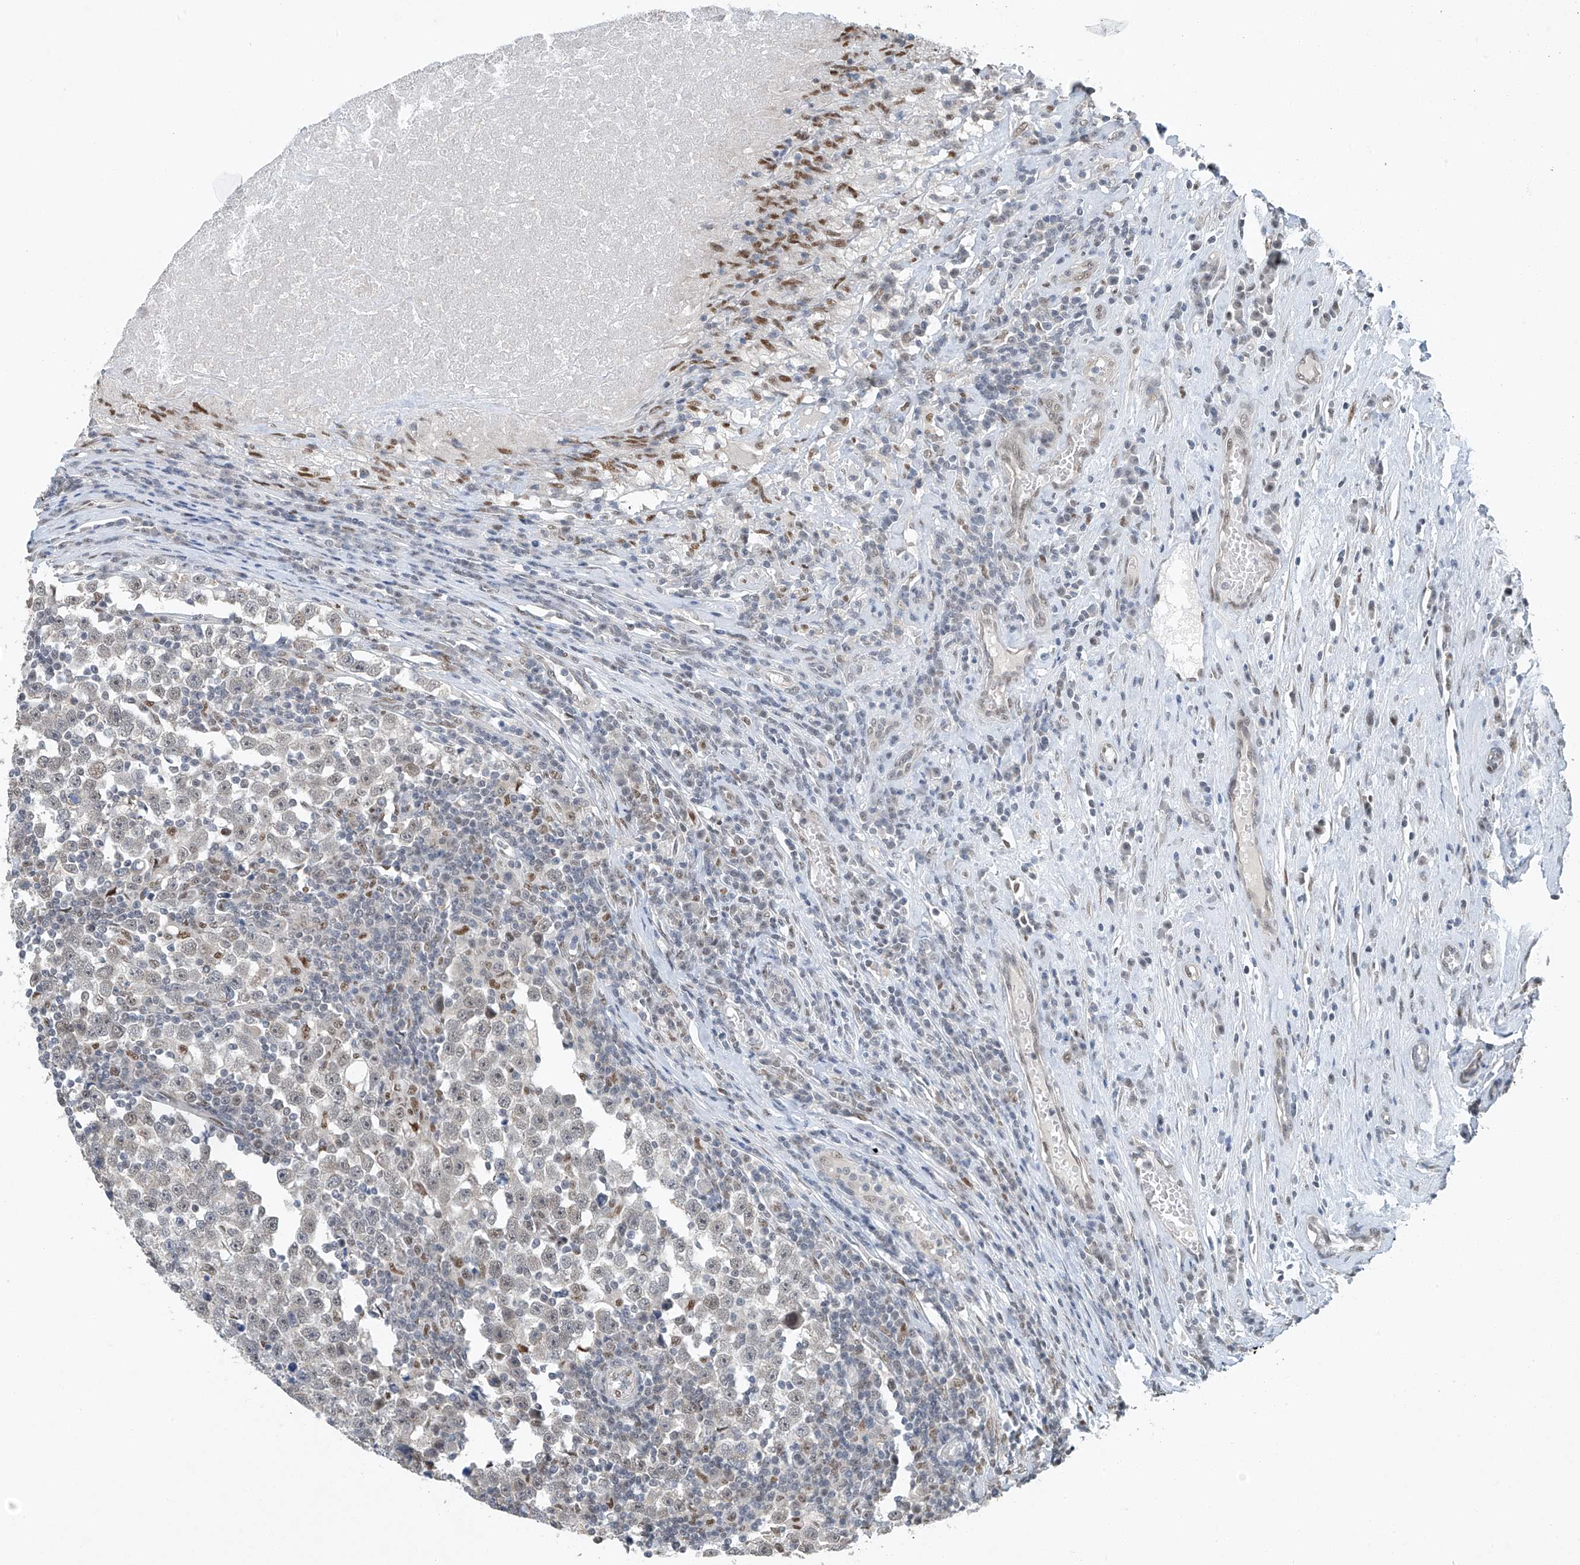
{"staining": {"intensity": "negative", "quantity": "none", "location": "none"}, "tissue": "testis cancer", "cell_type": "Tumor cells", "image_type": "cancer", "snomed": [{"axis": "morphology", "description": "Normal tissue, NOS"}, {"axis": "morphology", "description": "Seminoma, NOS"}, {"axis": "topography", "description": "Testis"}], "caption": "DAB immunohistochemical staining of testis seminoma reveals no significant staining in tumor cells. The staining is performed using DAB (3,3'-diaminobenzidine) brown chromogen with nuclei counter-stained in using hematoxylin.", "gene": "TAF8", "patient": {"sex": "male", "age": 43}}